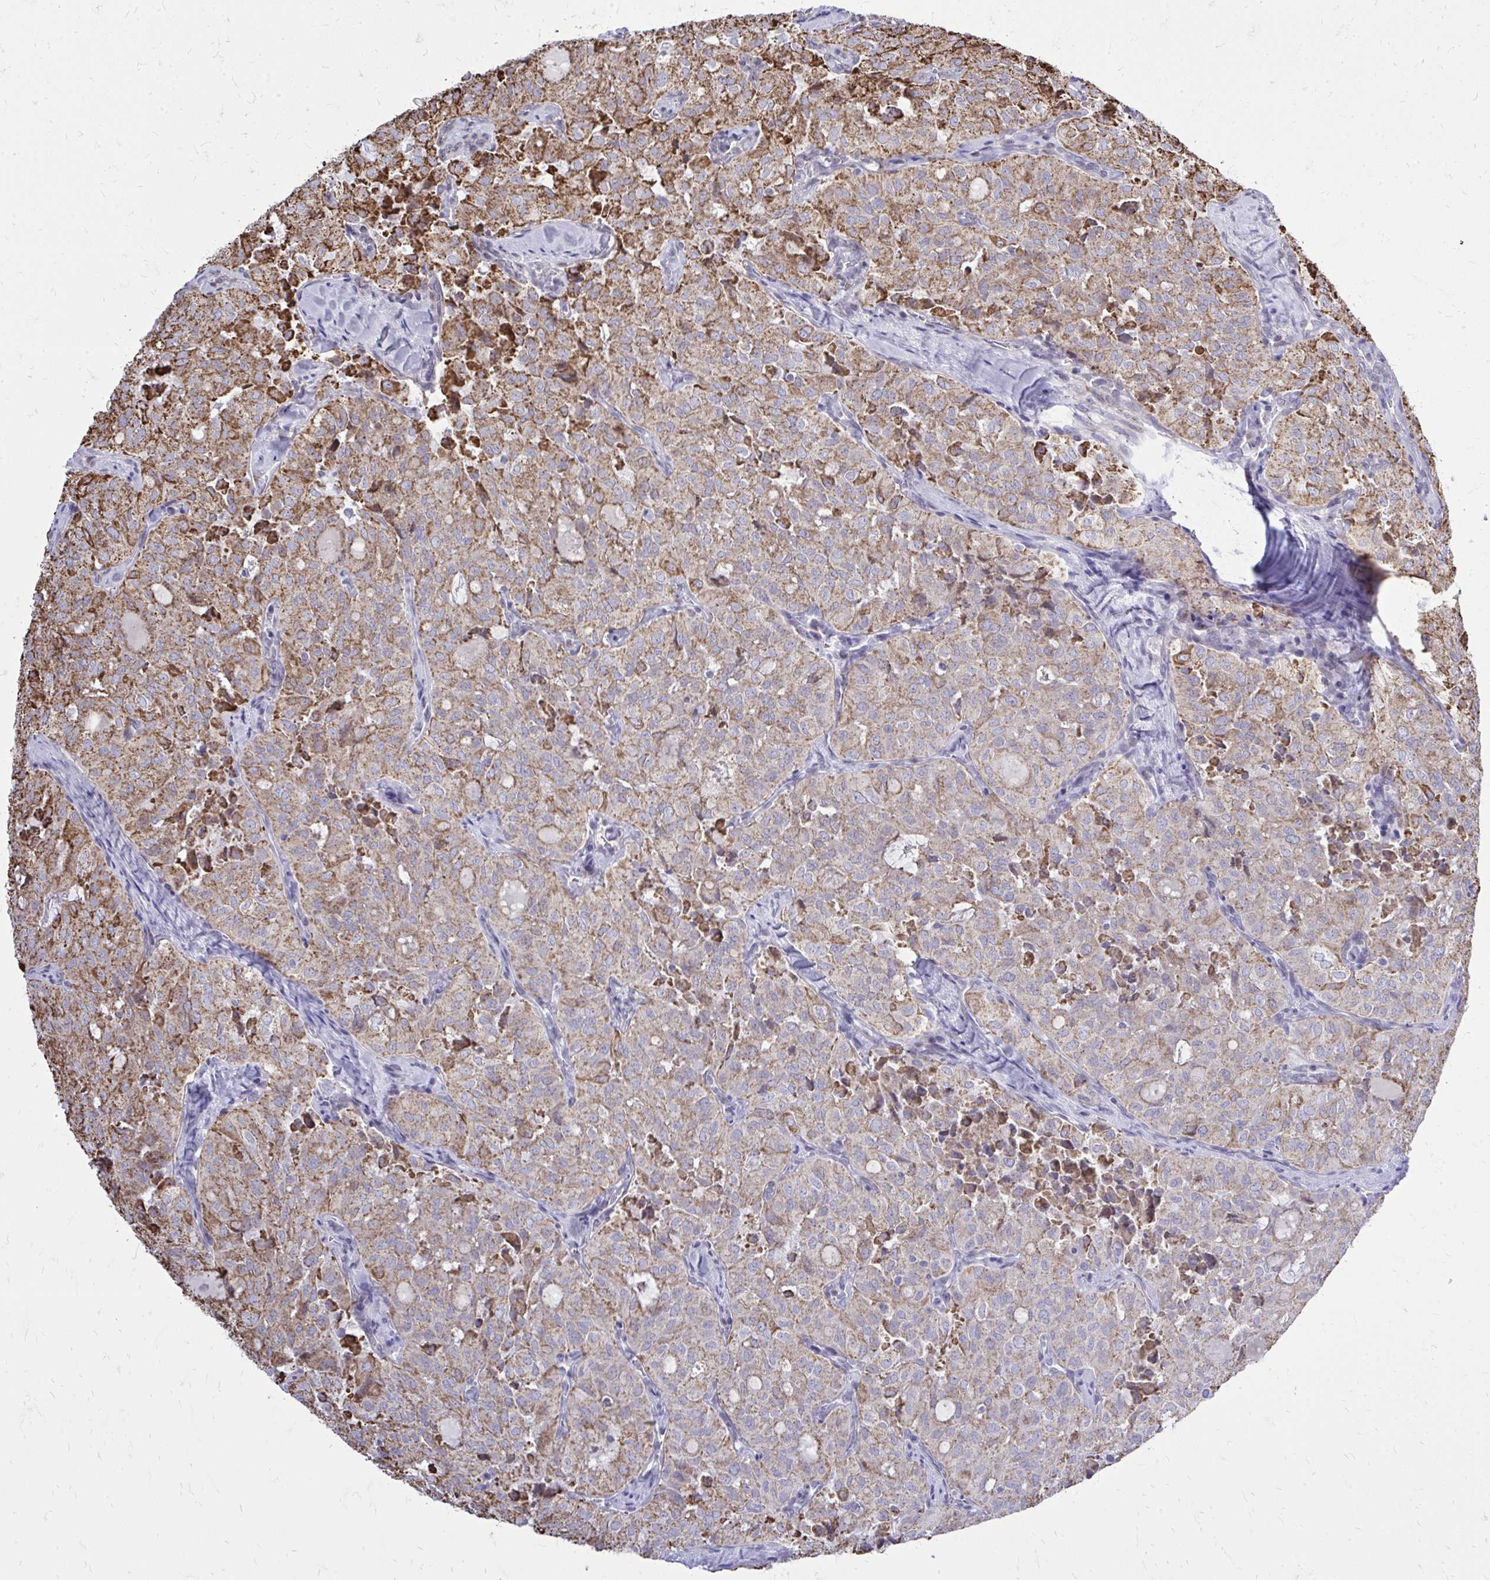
{"staining": {"intensity": "moderate", "quantity": ">75%", "location": "cytoplasmic/membranous"}, "tissue": "thyroid cancer", "cell_type": "Tumor cells", "image_type": "cancer", "snomed": [{"axis": "morphology", "description": "Follicular adenoma carcinoma, NOS"}, {"axis": "topography", "description": "Thyroid gland"}], "caption": "This image displays immunohistochemistry staining of human thyroid cancer, with medium moderate cytoplasmic/membranous expression in about >75% of tumor cells.", "gene": "ZNF362", "patient": {"sex": "male", "age": 75}}